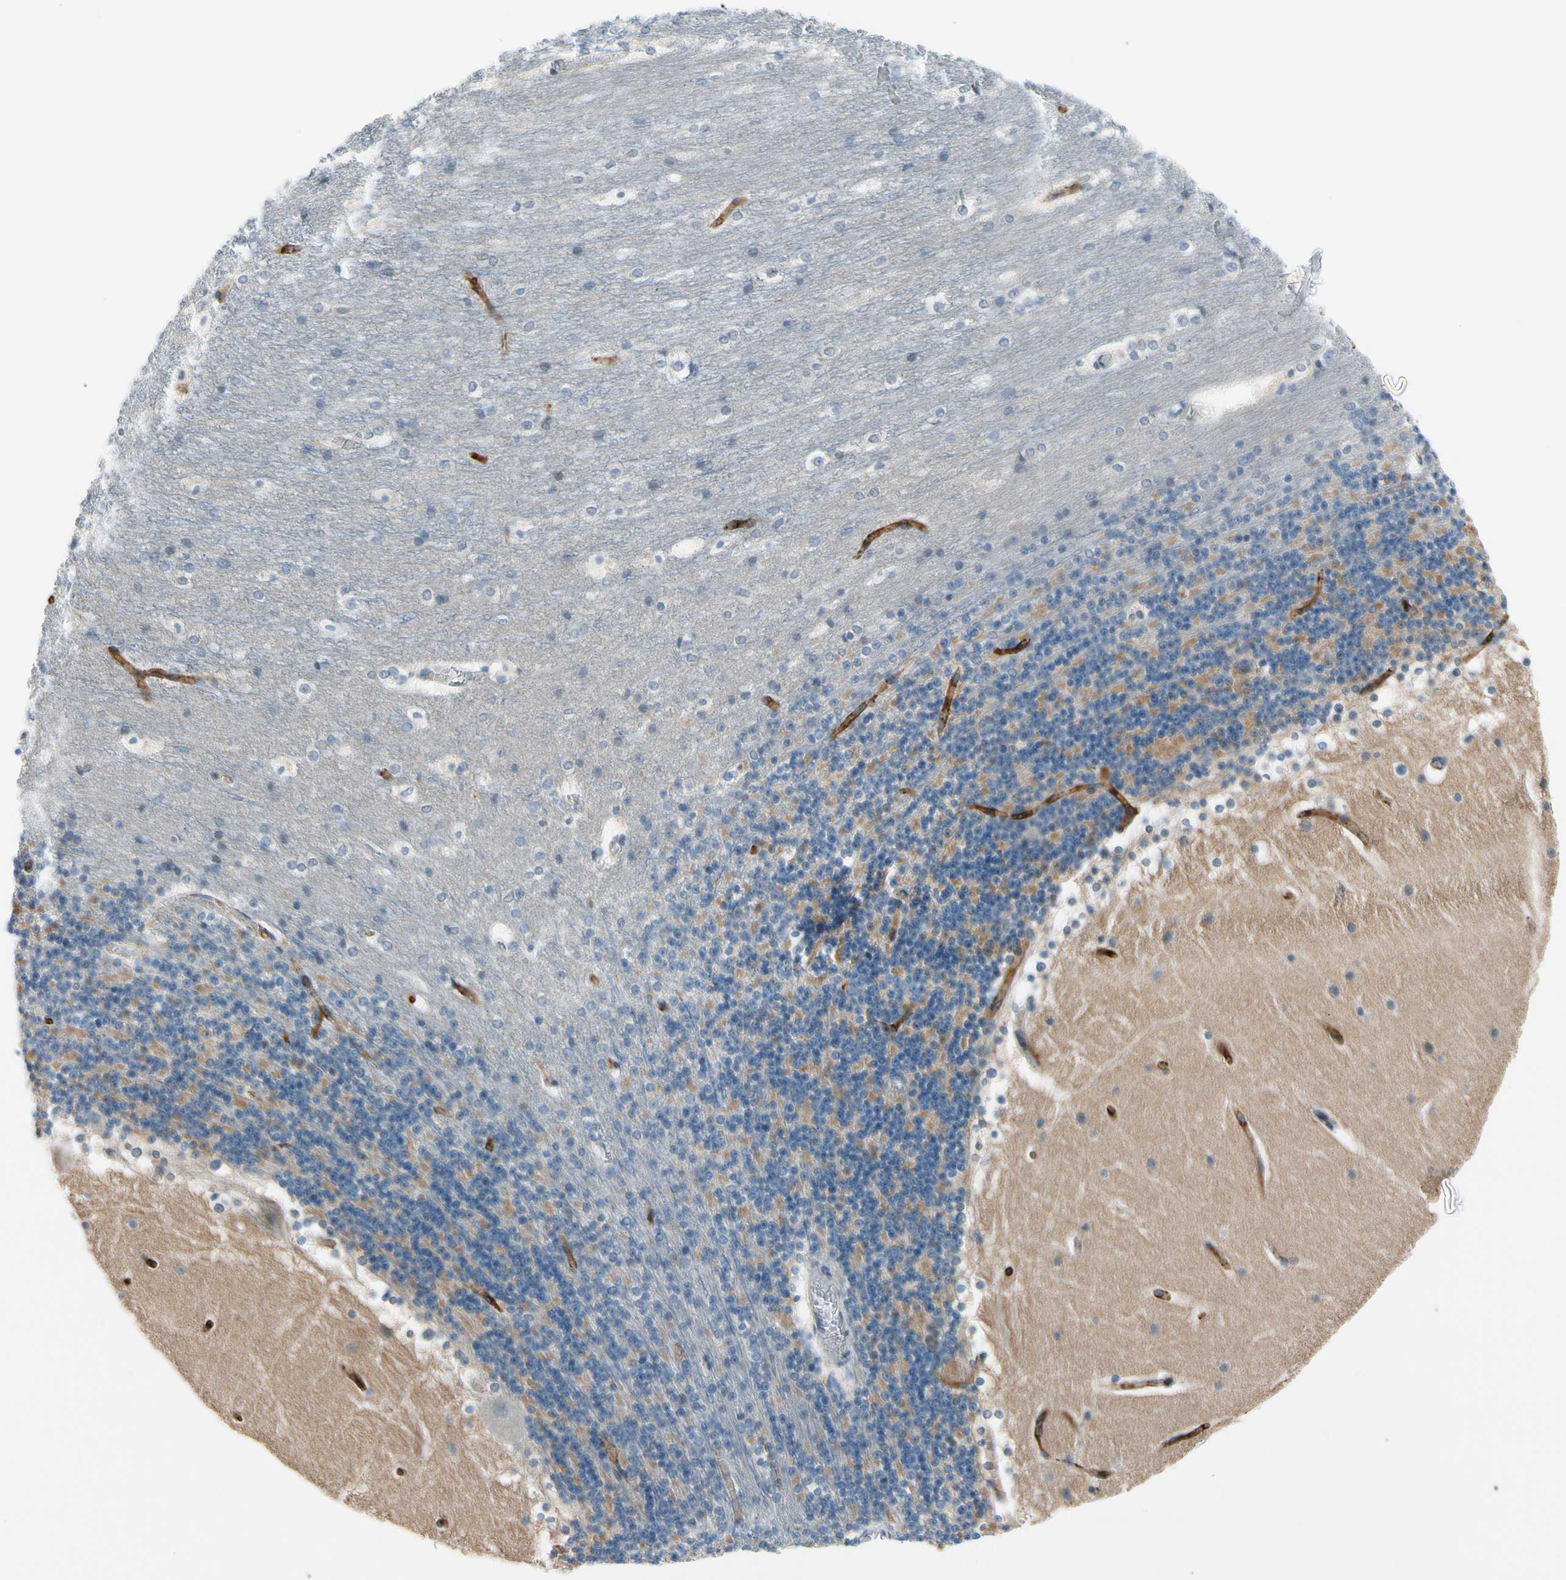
{"staining": {"intensity": "negative", "quantity": "none", "location": "none"}, "tissue": "cerebellum", "cell_type": "Cells in granular layer", "image_type": "normal", "snomed": [{"axis": "morphology", "description": "Normal tissue, NOS"}, {"axis": "topography", "description": "Cerebellum"}], "caption": "DAB immunohistochemical staining of unremarkable human cerebellum demonstrates no significant positivity in cells in granular layer.", "gene": "CFAP36", "patient": {"sex": "female", "age": 19}}